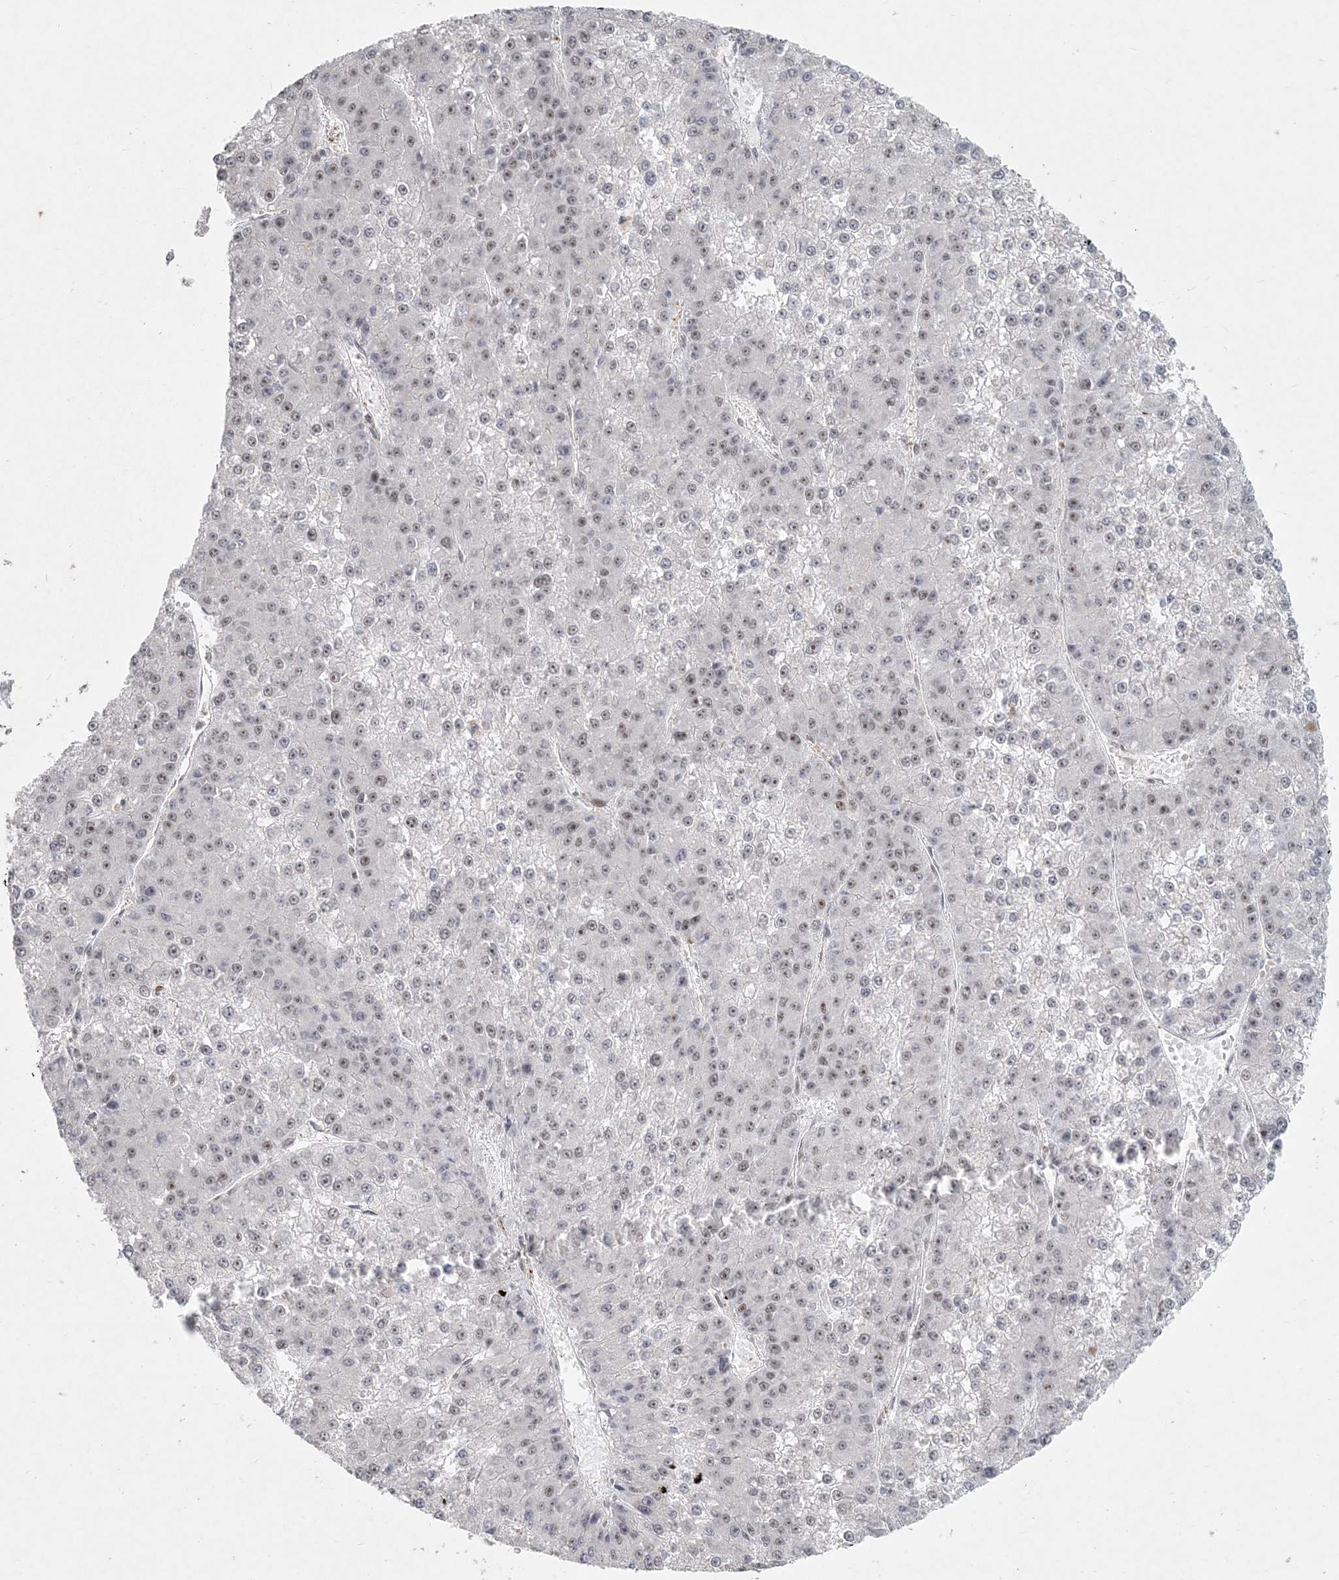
{"staining": {"intensity": "weak", "quantity": "<25%", "location": "nuclear"}, "tissue": "liver cancer", "cell_type": "Tumor cells", "image_type": "cancer", "snomed": [{"axis": "morphology", "description": "Carcinoma, Hepatocellular, NOS"}, {"axis": "topography", "description": "Liver"}], "caption": "Immunohistochemistry (IHC) micrograph of human hepatocellular carcinoma (liver) stained for a protein (brown), which reveals no positivity in tumor cells. Nuclei are stained in blue.", "gene": "BAZ1B", "patient": {"sex": "female", "age": 73}}